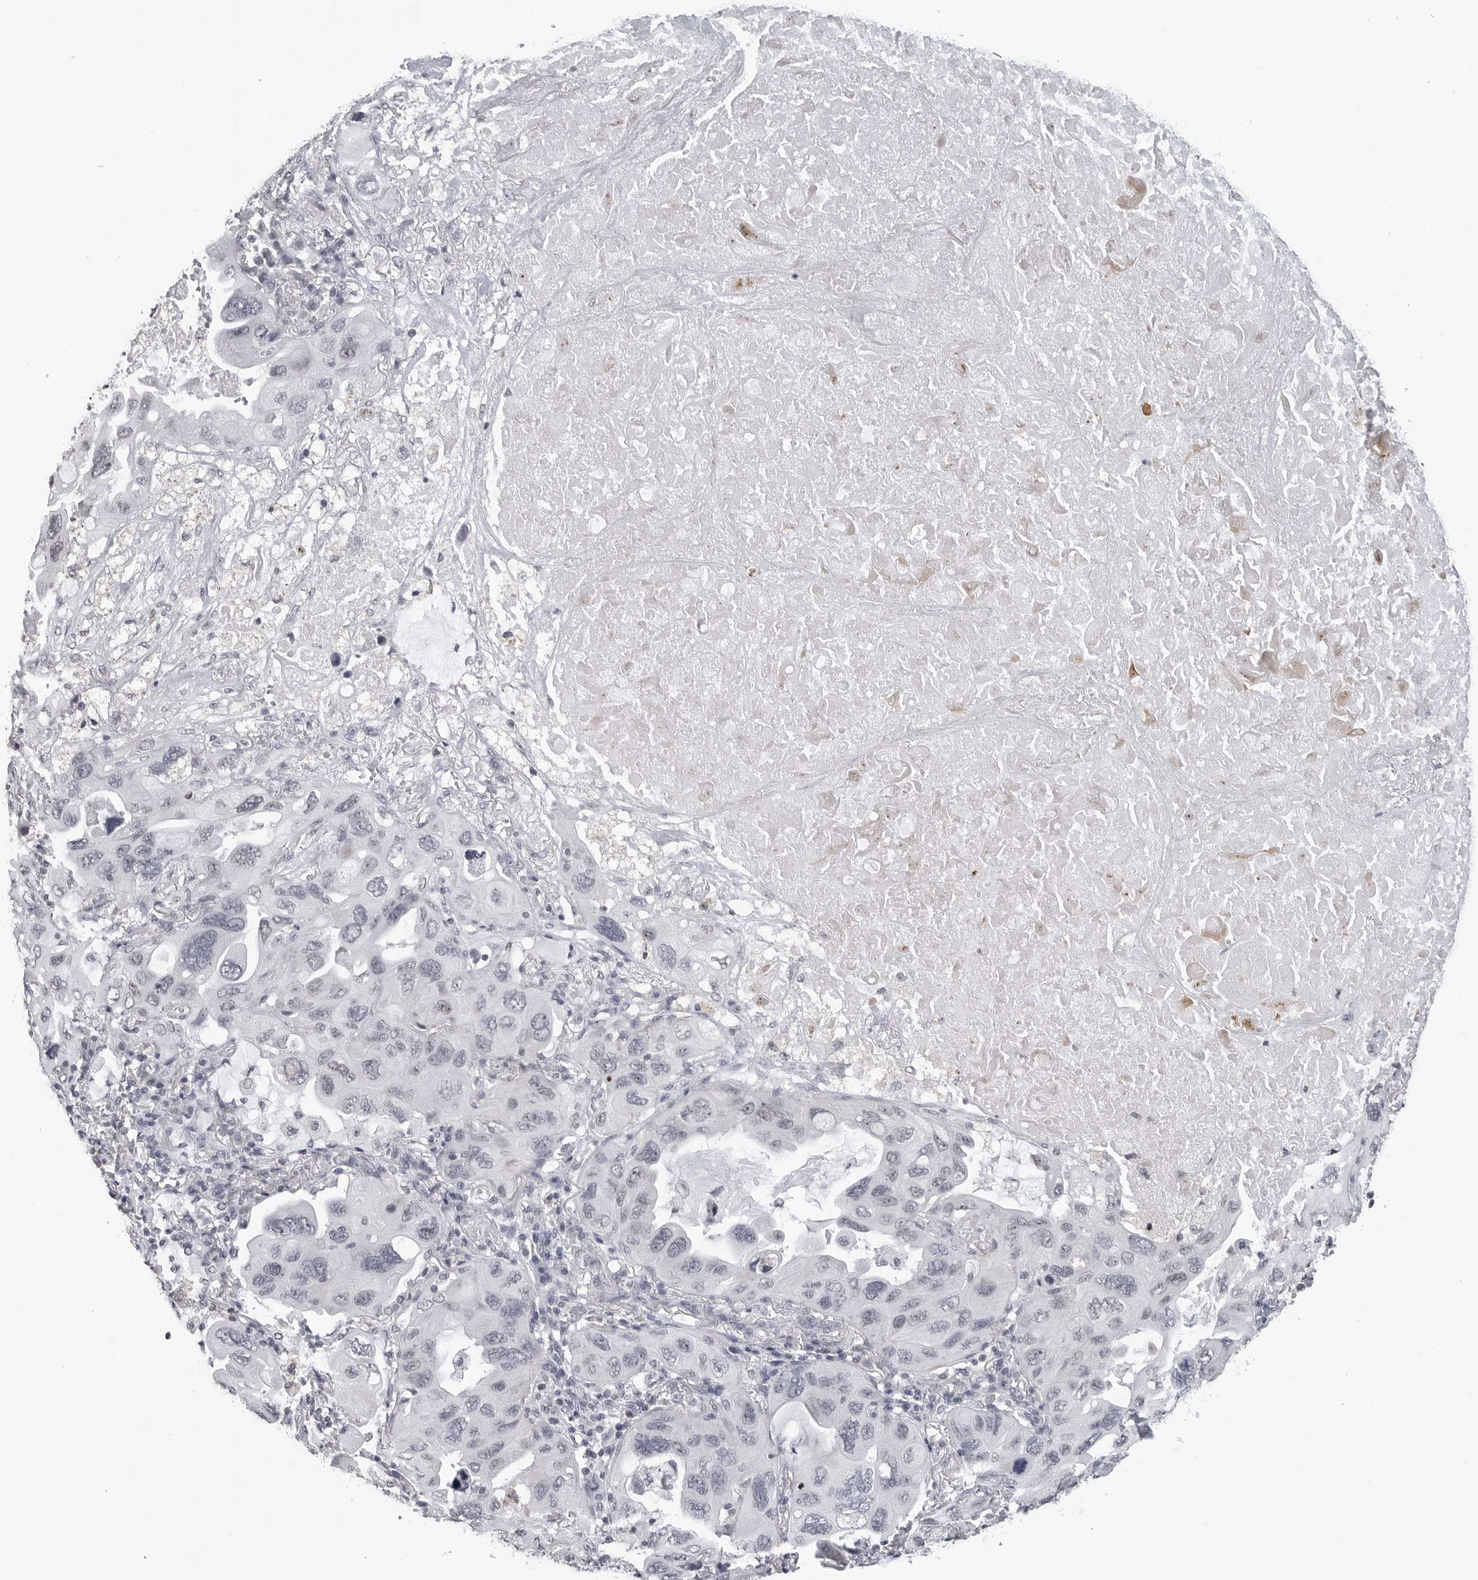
{"staining": {"intensity": "negative", "quantity": "none", "location": "none"}, "tissue": "lung cancer", "cell_type": "Tumor cells", "image_type": "cancer", "snomed": [{"axis": "morphology", "description": "Squamous cell carcinoma, NOS"}, {"axis": "topography", "description": "Lung"}], "caption": "High power microscopy photomicrograph of an immunohistochemistry (IHC) micrograph of lung cancer, revealing no significant staining in tumor cells.", "gene": "DDX54", "patient": {"sex": "female", "age": 73}}